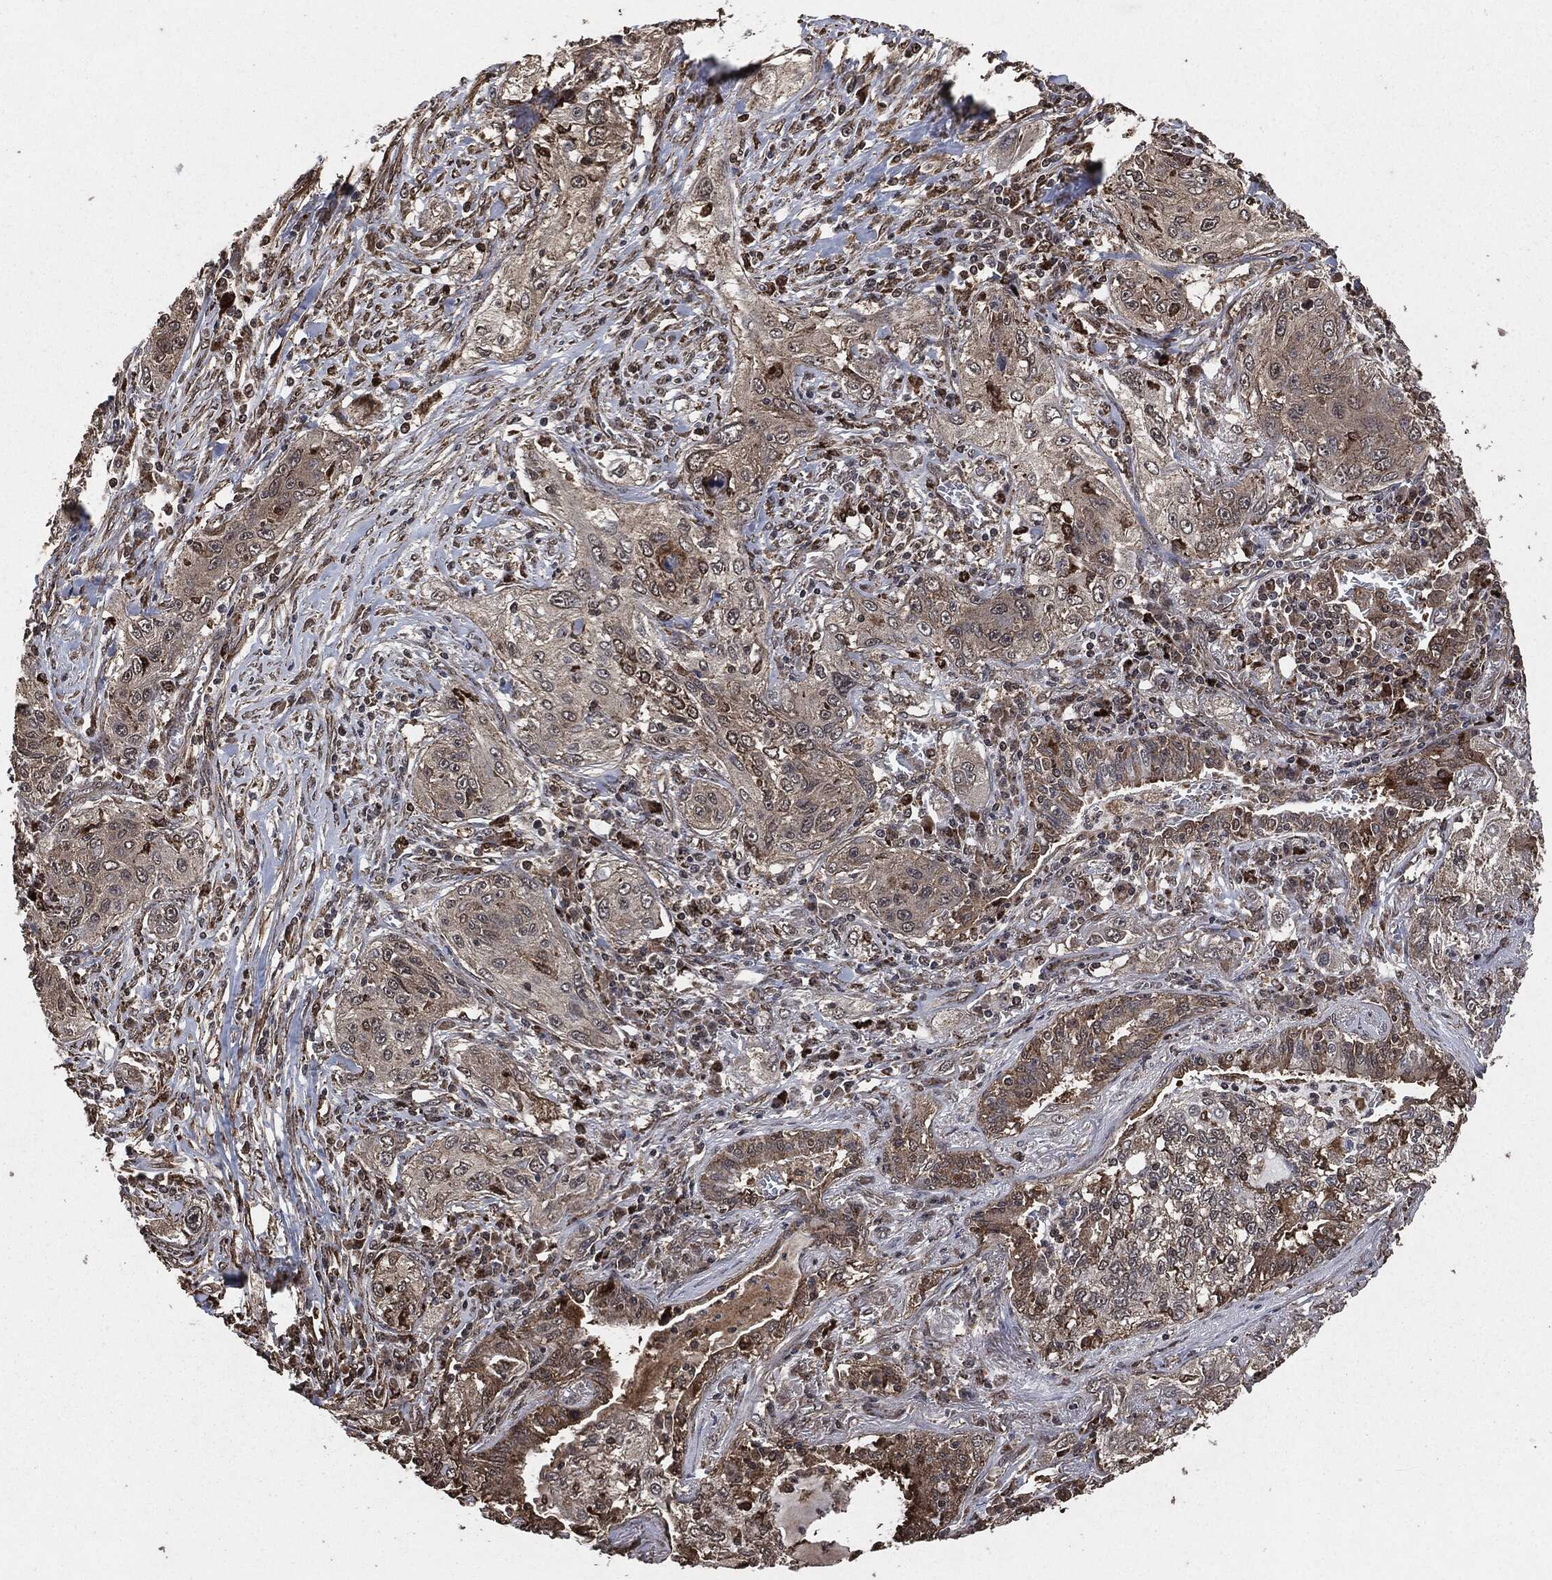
{"staining": {"intensity": "weak", "quantity": "<25%", "location": "cytoplasmic/membranous"}, "tissue": "lung cancer", "cell_type": "Tumor cells", "image_type": "cancer", "snomed": [{"axis": "morphology", "description": "Squamous cell carcinoma, NOS"}, {"axis": "topography", "description": "Lung"}], "caption": "A photomicrograph of human lung cancer is negative for staining in tumor cells. Brightfield microscopy of immunohistochemistry (IHC) stained with DAB (brown) and hematoxylin (blue), captured at high magnification.", "gene": "EGFR", "patient": {"sex": "female", "age": 69}}